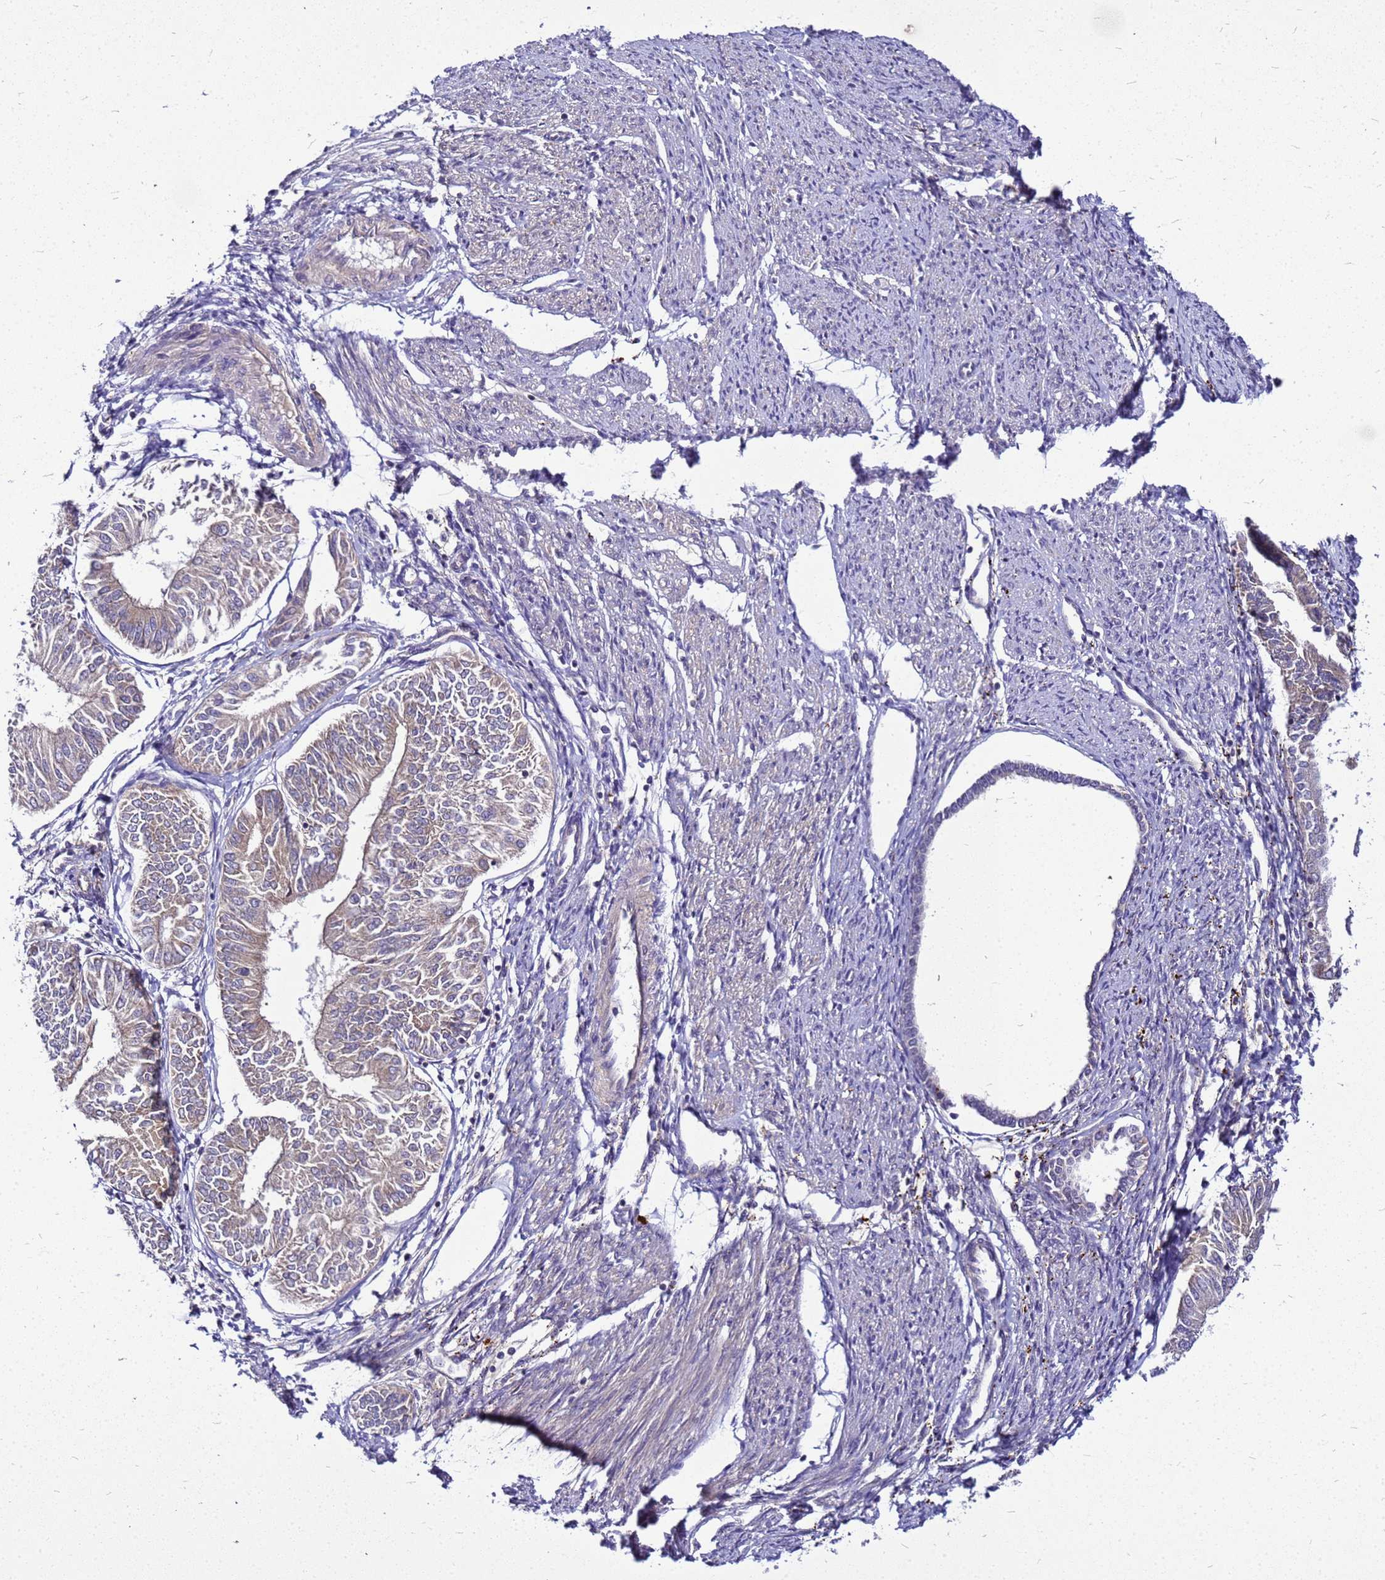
{"staining": {"intensity": "weak", "quantity": "25%-75%", "location": "cytoplasmic/membranous"}, "tissue": "endometrial cancer", "cell_type": "Tumor cells", "image_type": "cancer", "snomed": [{"axis": "morphology", "description": "Adenocarcinoma, NOS"}, {"axis": "topography", "description": "Endometrium"}], "caption": "Immunohistochemical staining of endometrial cancer demonstrates low levels of weak cytoplasmic/membranous expression in approximately 25%-75% of tumor cells.", "gene": "SAT1", "patient": {"sex": "female", "age": 58}}